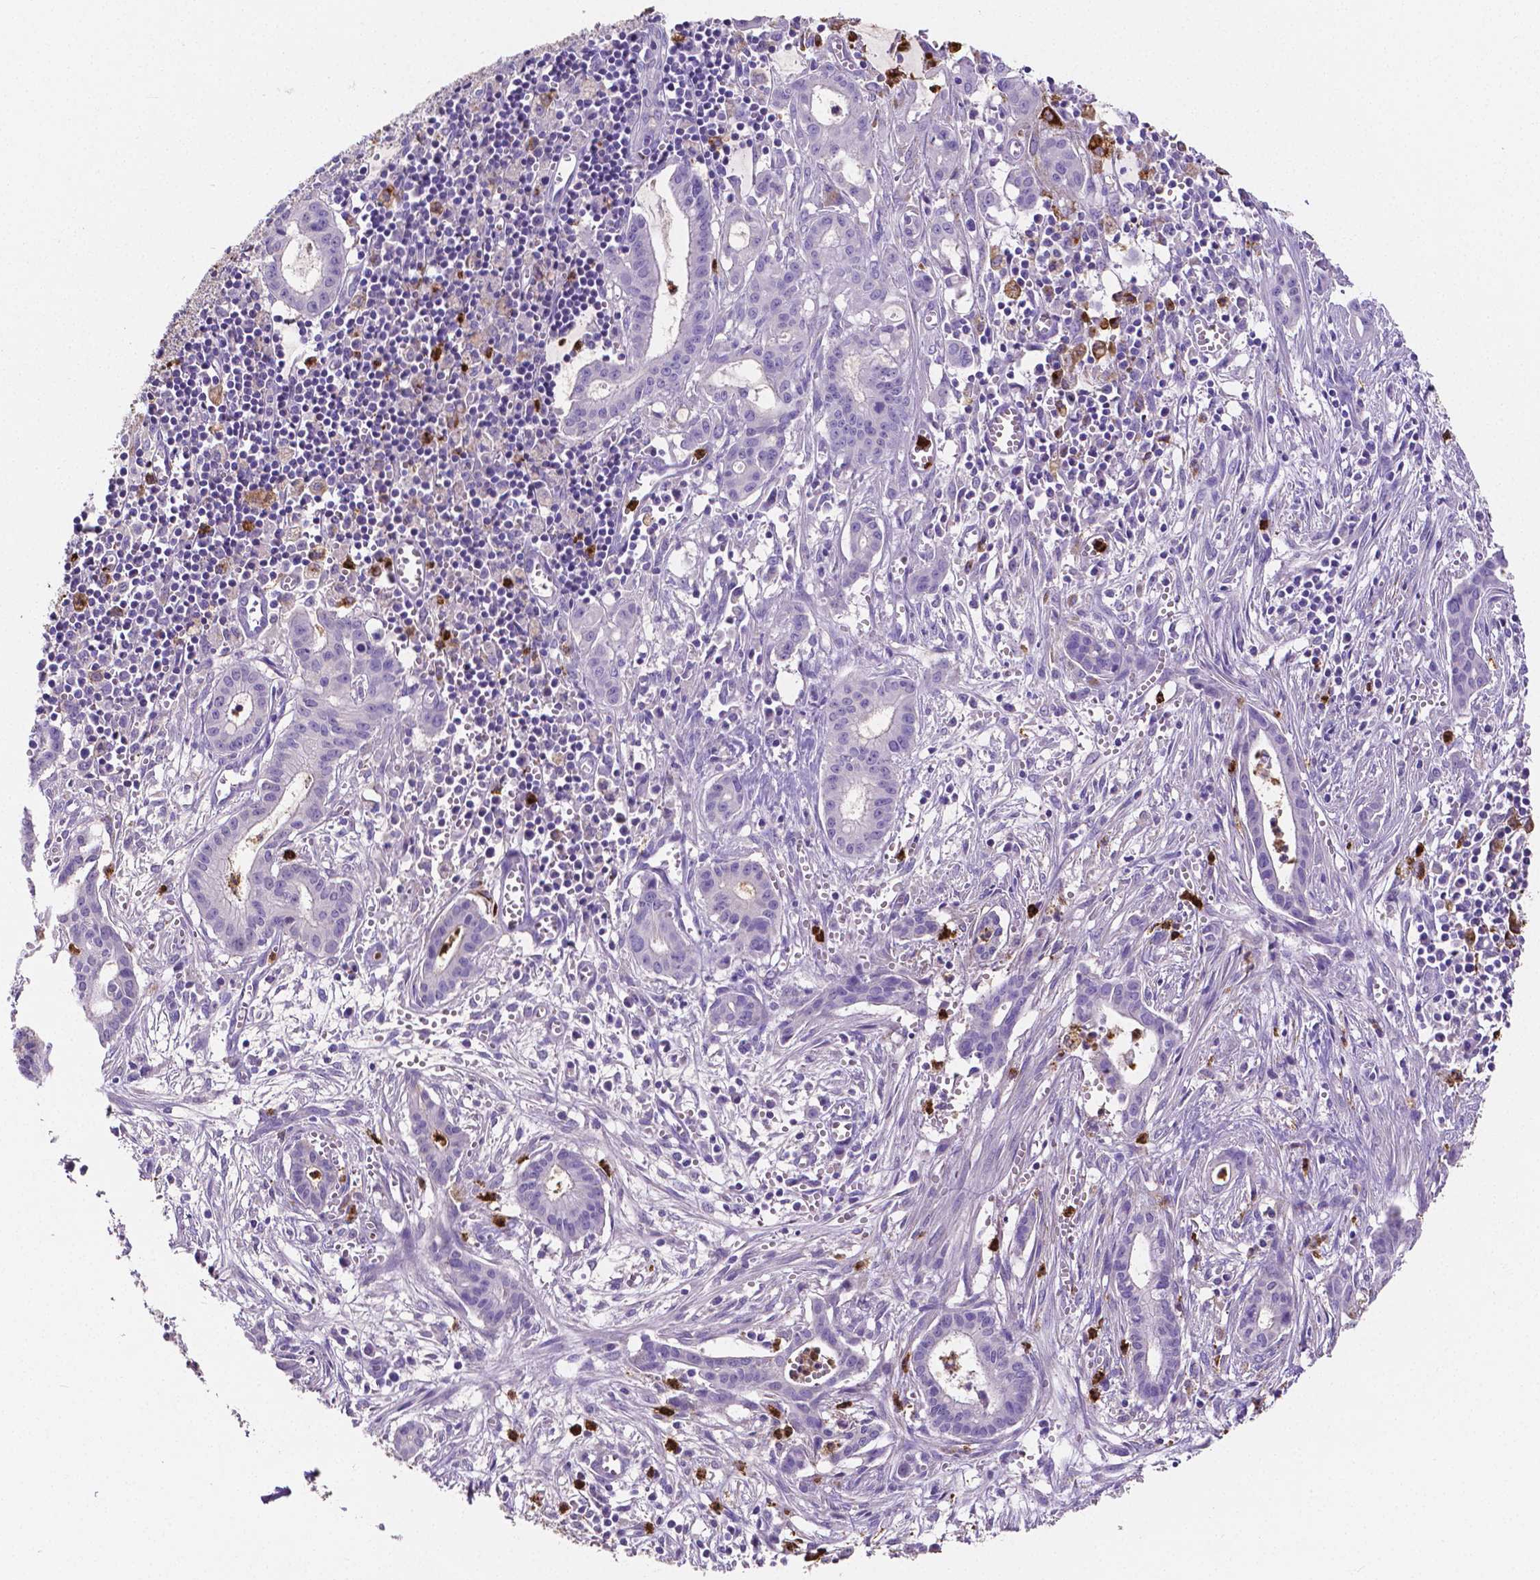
{"staining": {"intensity": "negative", "quantity": "none", "location": "none"}, "tissue": "pancreatic cancer", "cell_type": "Tumor cells", "image_type": "cancer", "snomed": [{"axis": "morphology", "description": "Adenocarcinoma, NOS"}, {"axis": "topography", "description": "Pancreas"}], "caption": "Tumor cells are negative for brown protein staining in pancreatic cancer.", "gene": "MMP9", "patient": {"sex": "male", "age": 48}}